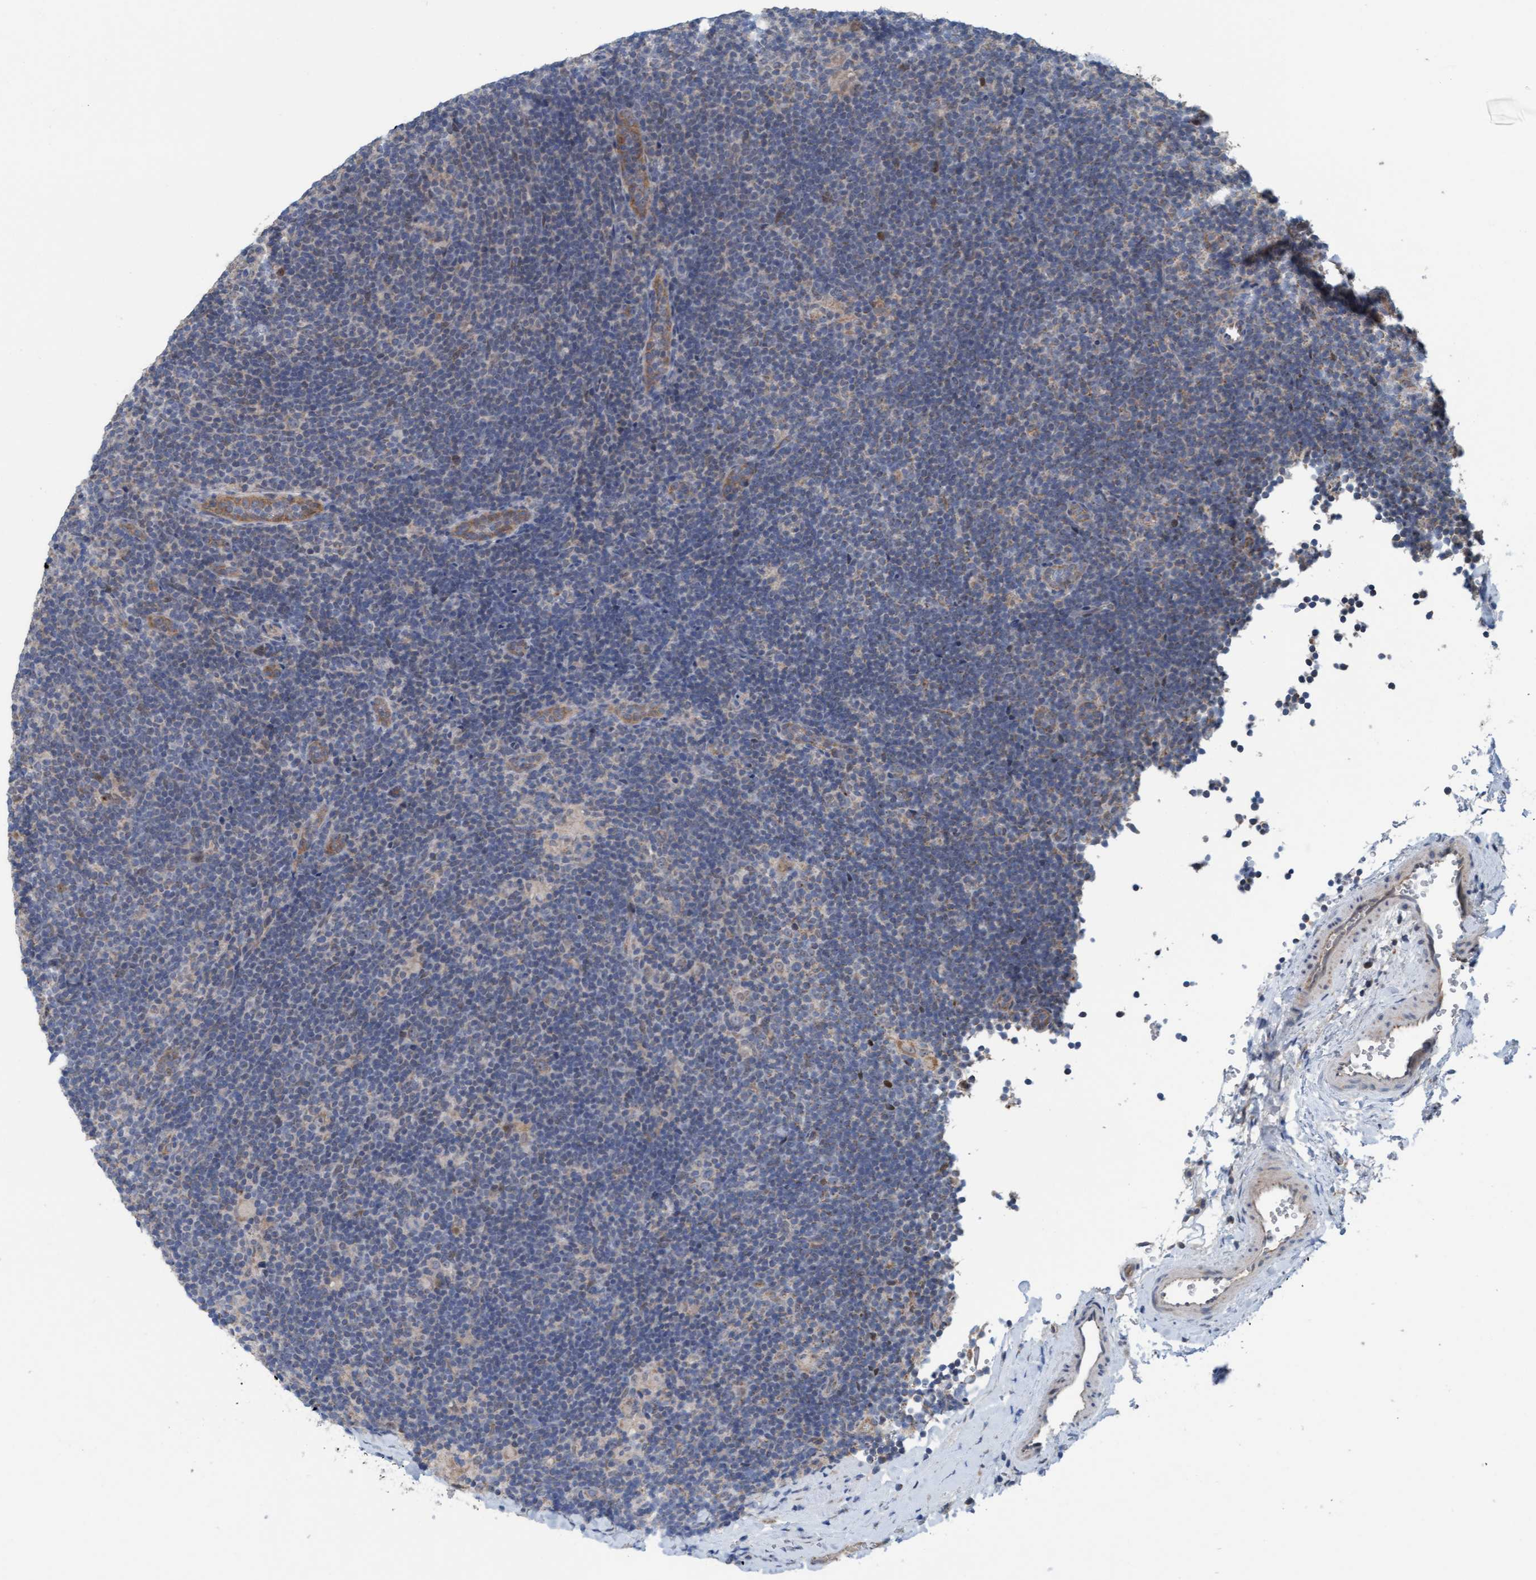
{"staining": {"intensity": "weak", "quantity": ">75%", "location": "cytoplasmic/membranous"}, "tissue": "lymphoma", "cell_type": "Tumor cells", "image_type": "cancer", "snomed": [{"axis": "morphology", "description": "Hodgkin's disease, NOS"}, {"axis": "topography", "description": "Lymph node"}], "caption": "Immunohistochemistry staining of lymphoma, which demonstrates low levels of weak cytoplasmic/membranous positivity in about >75% of tumor cells indicating weak cytoplasmic/membranous protein expression. The staining was performed using DAB (3,3'-diaminobenzidine) (brown) for protein detection and nuclei were counterstained in hematoxylin (blue).", "gene": "ZNF566", "patient": {"sex": "female", "age": 57}}